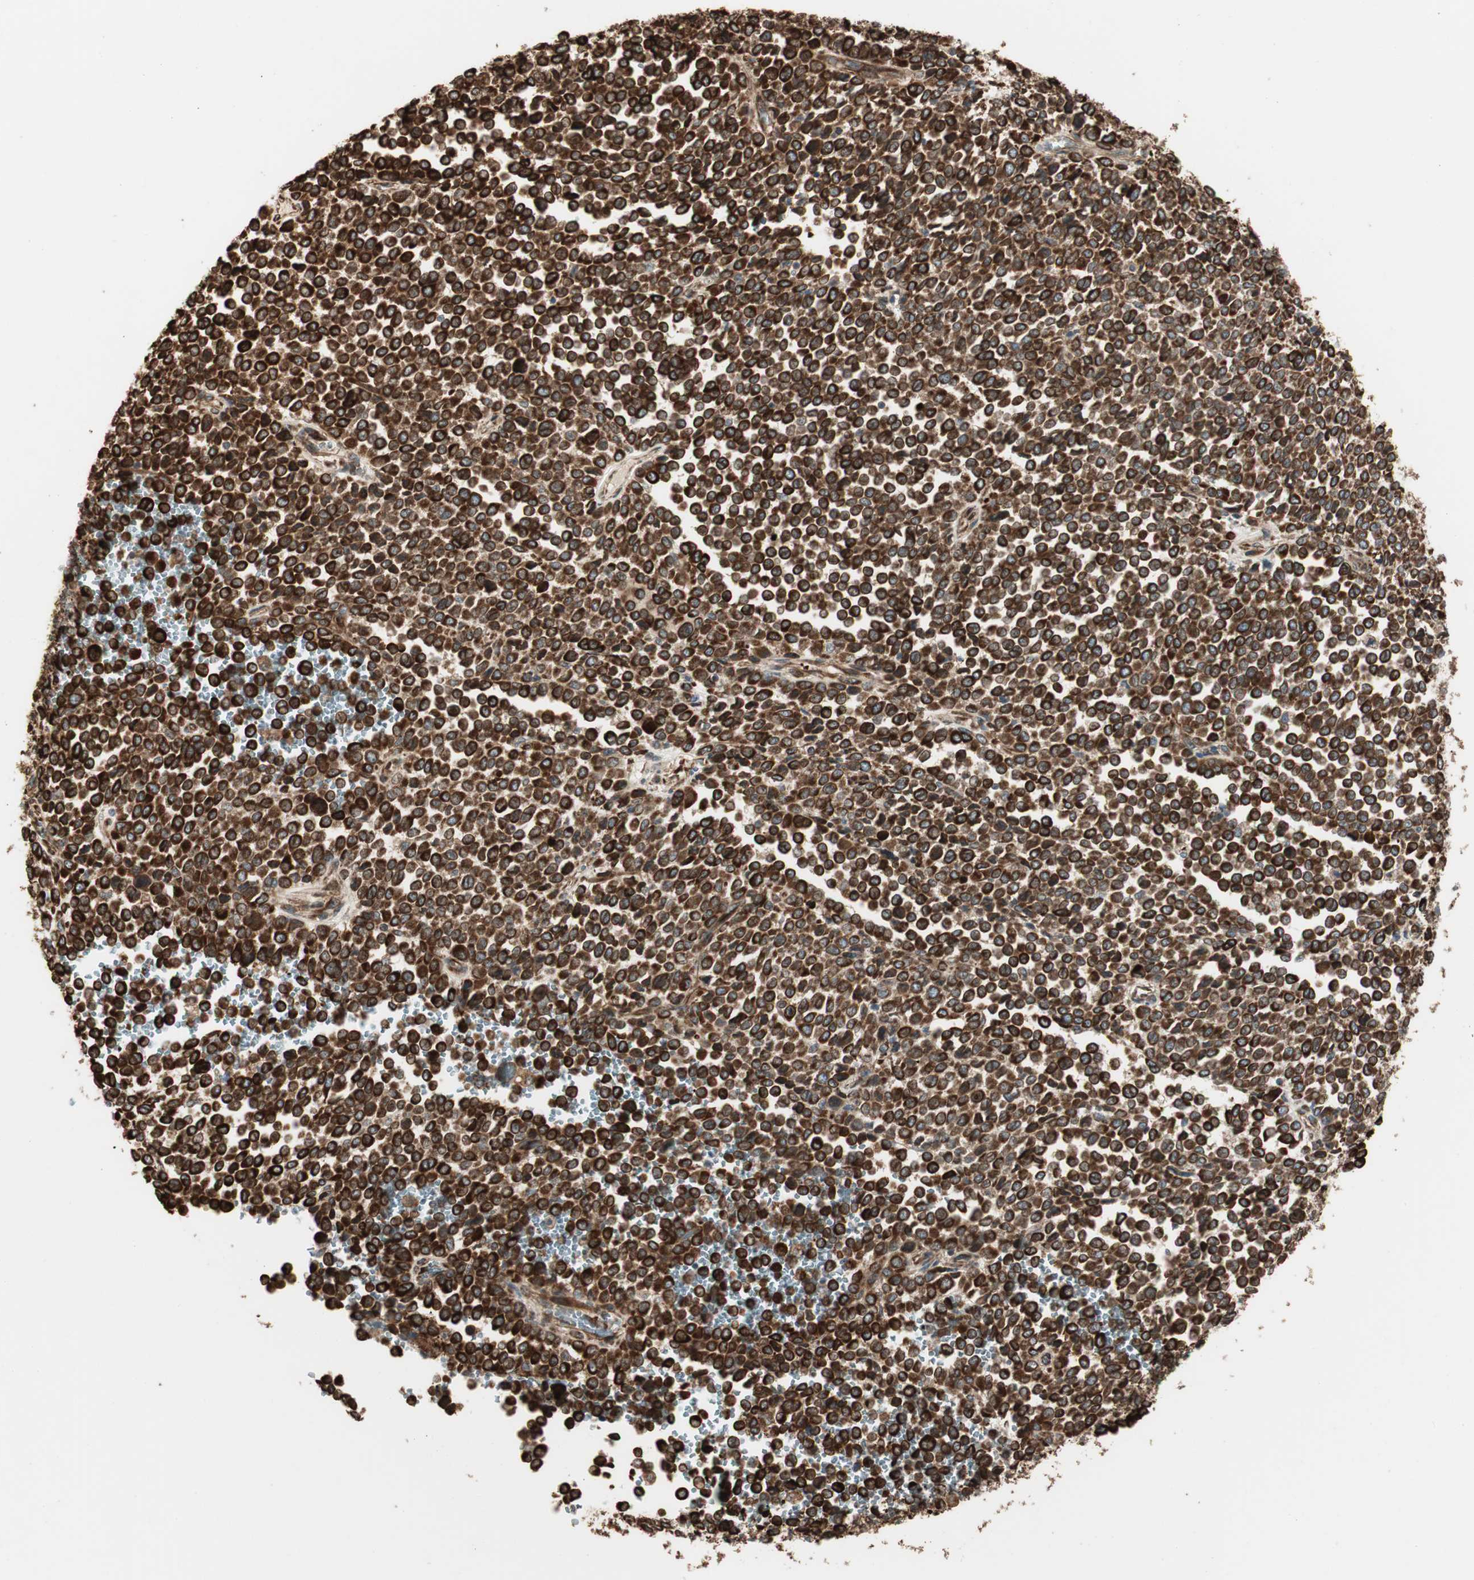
{"staining": {"intensity": "strong", "quantity": ">75%", "location": "cytoplasmic/membranous"}, "tissue": "melanoma", "cell_type": "Tumor cells", "image_type": "cancer", "snomed": [{"axis": "morphology", "description": "Malignant melanoma, Metastatic site"}, {"axis": "topography", "description": "Pancreas"}], "caption": "Brown immunohistochemical staining in malignant melanoma (metastatic site) demonstrates strong cytoplasmic/membranous positivity in approximately >75% of tumor cells.", "gene": "PRKG1", "patient": {"sex": "female", "age": 30}}